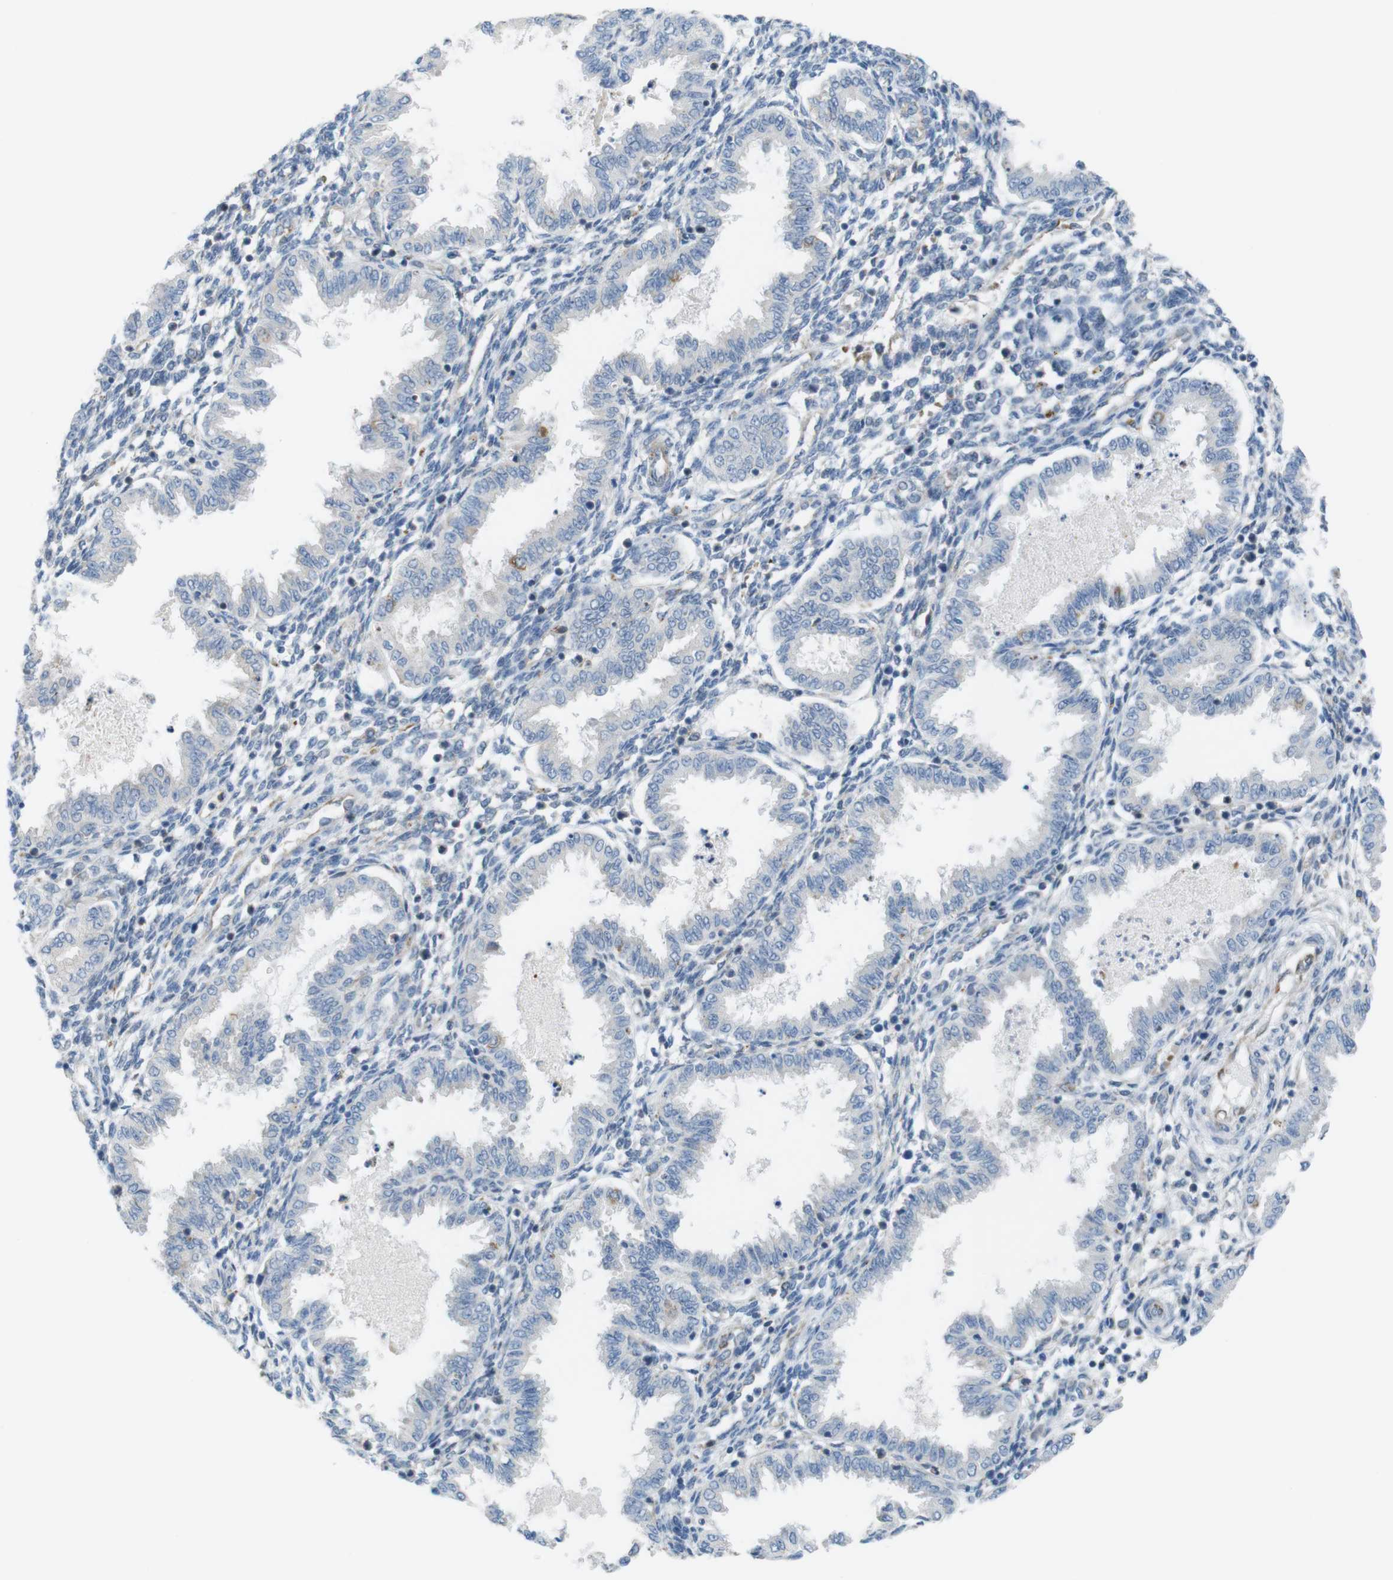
{"staining": {"intensity": "weak", "quantity": "25%-75%", "location": "cytoplasmic/membranous"}, "tissue": "endometrium", "cell_type": "Cells in endometrial stroma", "image_type": "normal", "snomed": [{"axis": "morphology", "description": "Normal tissue, NOS"}, {"axis": "topography", "description": "Endometrium"}], "caption": "A low amount of weak cytoplasmic/membranous staining is seen in approximately 25%-75% of cells in endometrial stroma in normal endometrium. The staining was performed using DAB (3,3'-diaminobenzidine), with brown indicating positive protein expression. Nuclei are stained blue with hematoxylin.", "gene": "GRIK1", "patient": {"sex": "female", "age": 33}}